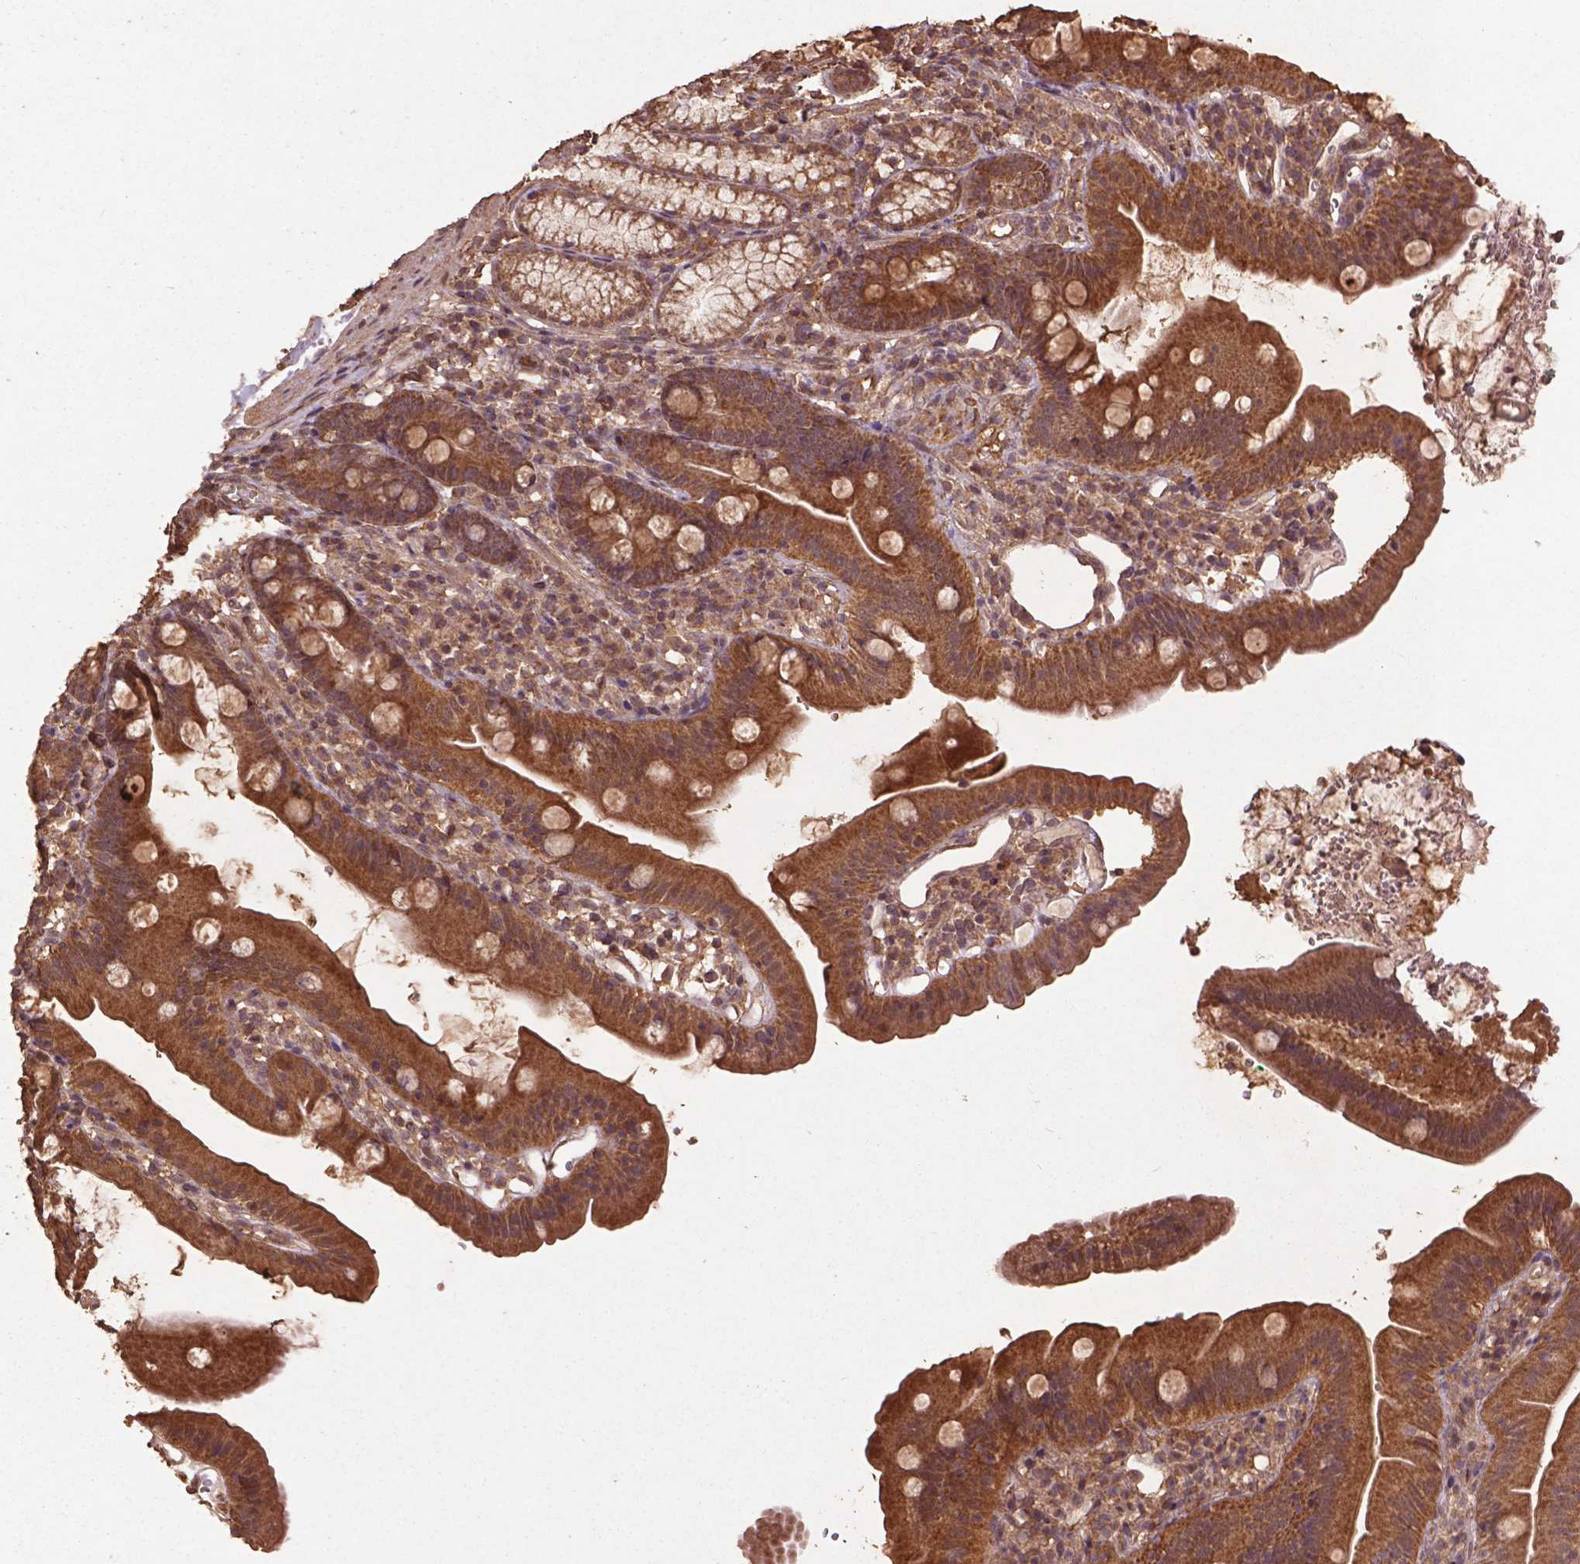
{"staining": {"intensity": "moderate", "quantity": ">75%", "location": "cytoplasmic/membranous"}, "tissue": "duodenum", "cell_type": "Glandular cells", "image_type": "normal", "snomed": [{"axis": "morphology", "description": "Normal tissue, NOS"}, {"axis": "topography", "description": "Duodenum"}], "caption": "The photomicrograph demonstrates staining of benign duodenum, revealing moderate cytoplasmic/membranous protein staining (brown color) within glandular cells.", "gene": "BABAM1", "patient": {"sex": "female", "age": 67}}